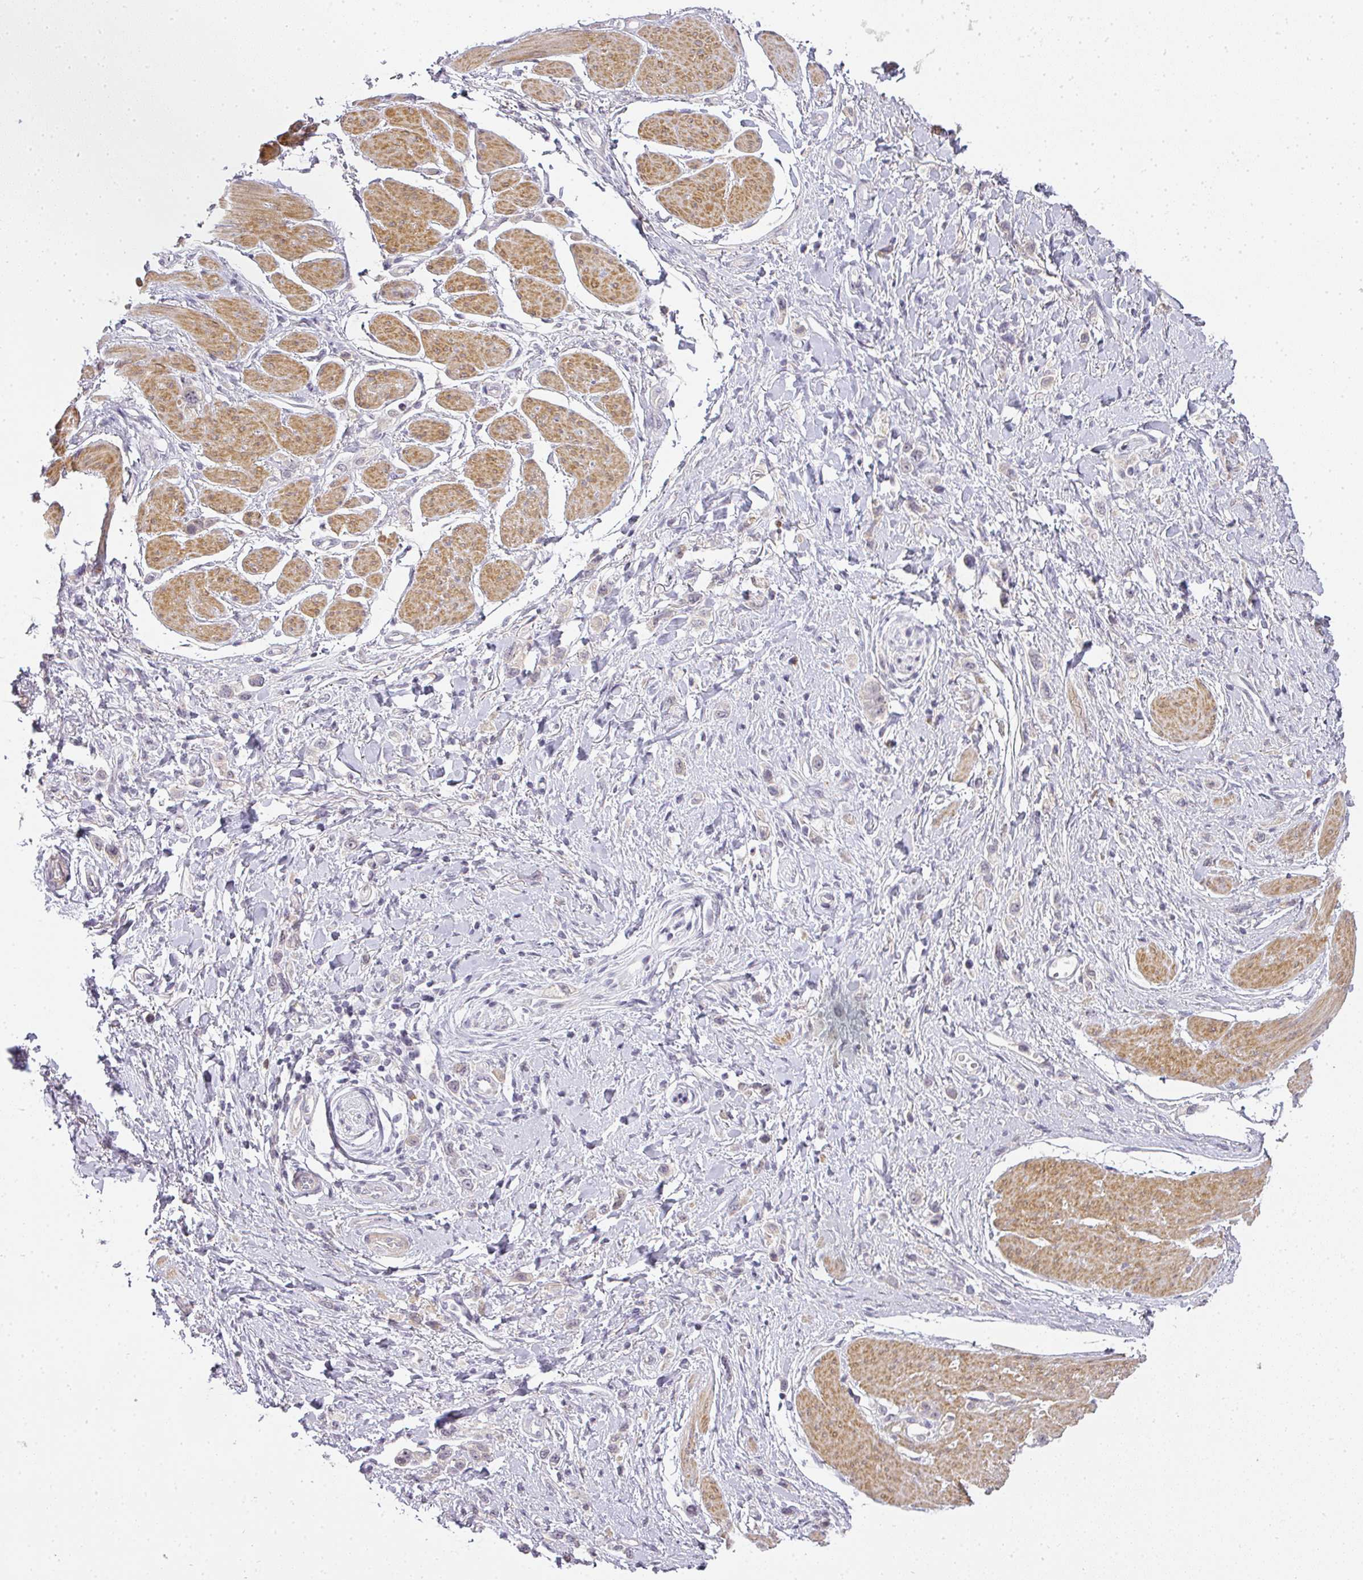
{"staining": {"intensity": "negative", "quantity": "none", "location": "none"}, "tissue": "stomach cancer", "cell_type": "Tumor cells", "image_type": "cancer", "snomed": [{"axis": "morphology", "description": "Adenocarcinoma, NOS"}, {"axis": "topography", "description": "Stomach"}], "caption": "IHC of human stomach adenocarcinoma reveals no staining in tumor cells. Nuclei are stained in blue.", "gene": "MED19", "patient": {"sex": "female", "age": 65}}